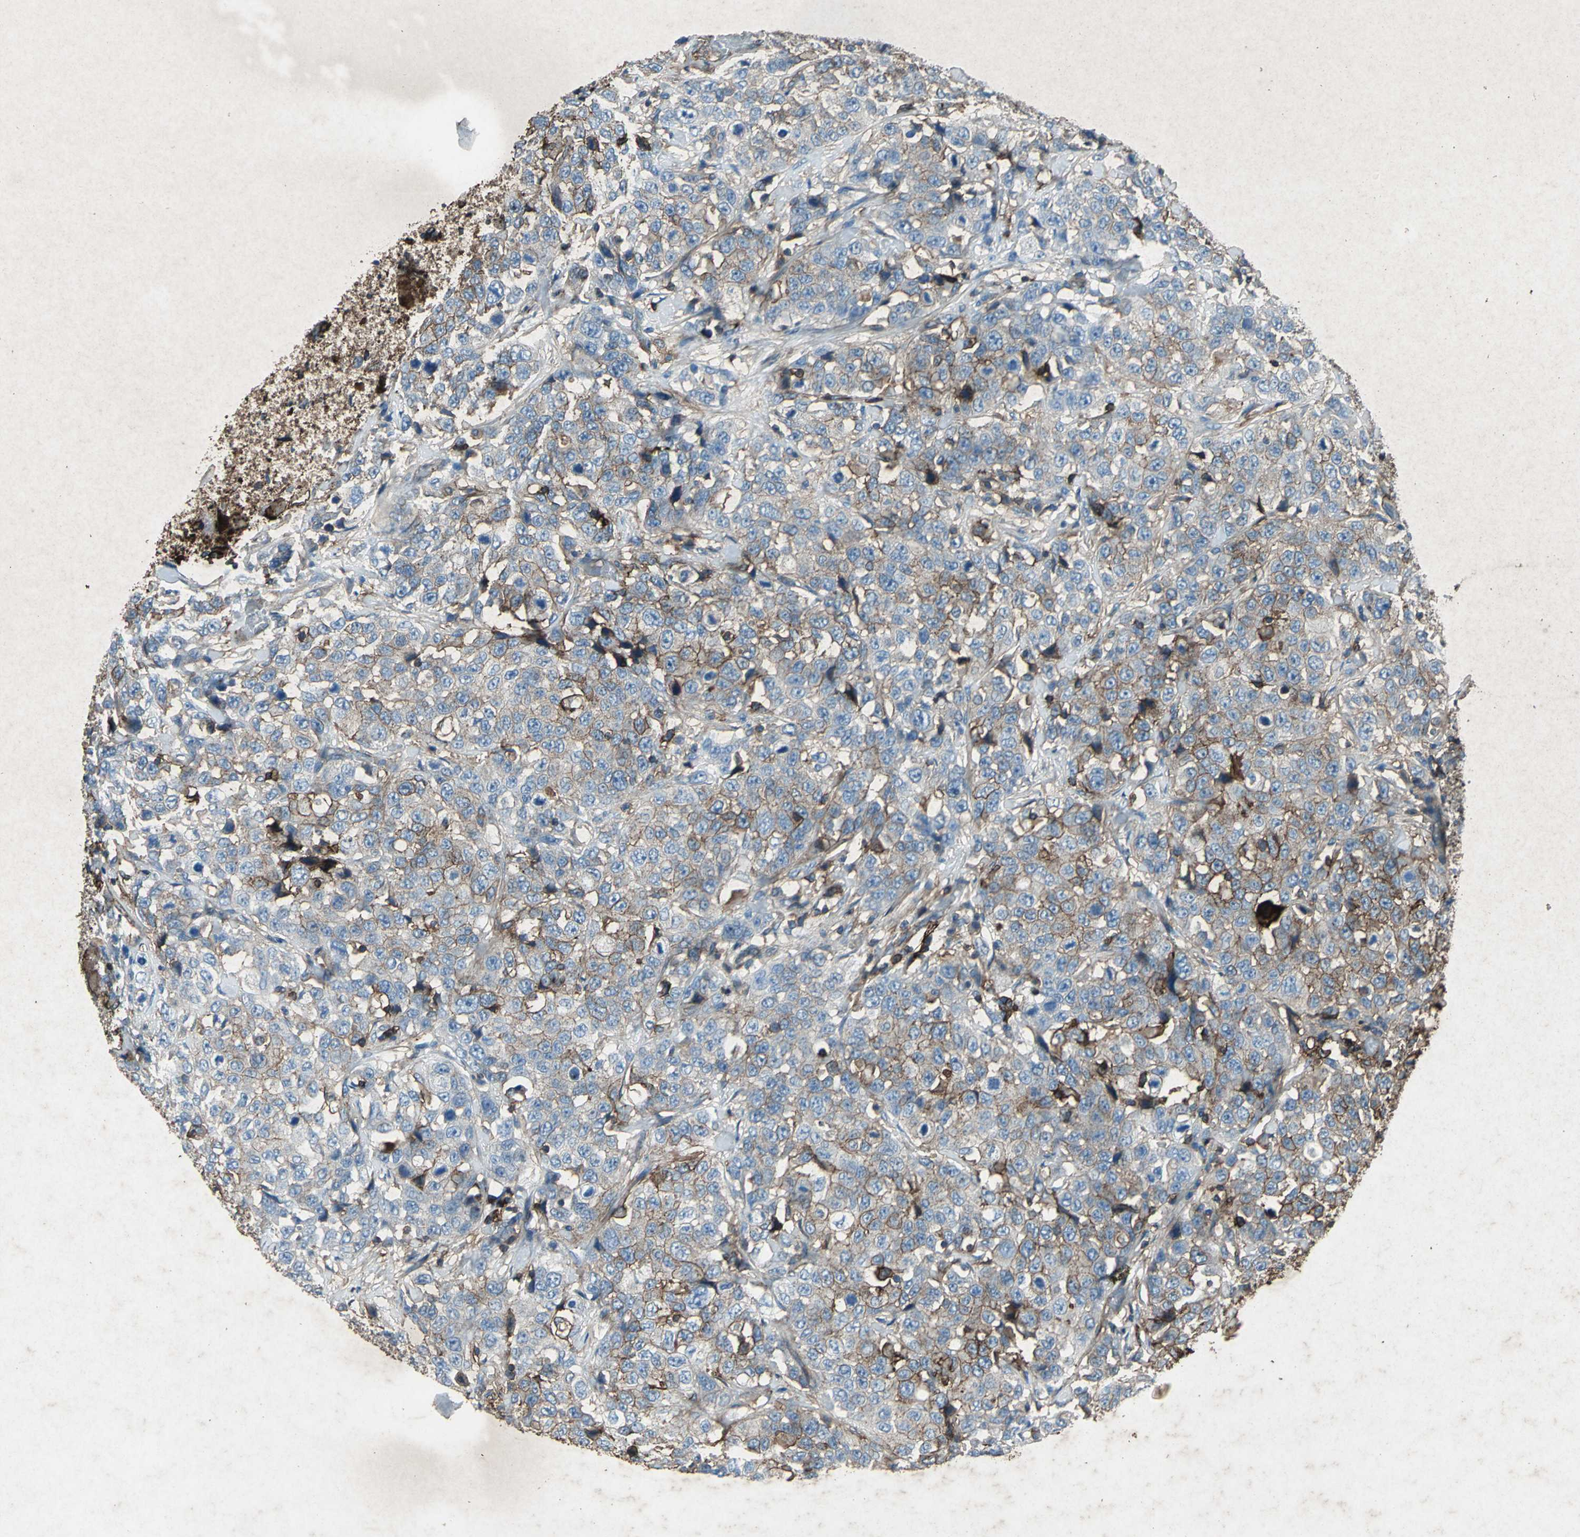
{"staining": {"intensity": "moderate", "quantity": "25%-75%", "location": "cytoplasmic/membranous"}, "tissue": "stomach cancer", "cell_type": "Tumor cells", "image_type": "cancer", "snomed": [{"axis": "morphology", "description": "Normal tissue, NOS"}, {"axis": "morphology", "description": "Adenocarcinoma, NOS"}, {"axis": "topography", "description": "Stomach"}], "caption": "Immunohistochemistry (IHC) (DAB) staining of human stomach cancer reveals moderate cytoplasmic/membranous protein positivity in about 25%-75% of tumor cells.", "gene": "CCR6", "patient": {"sex": "male", "age": 48}}